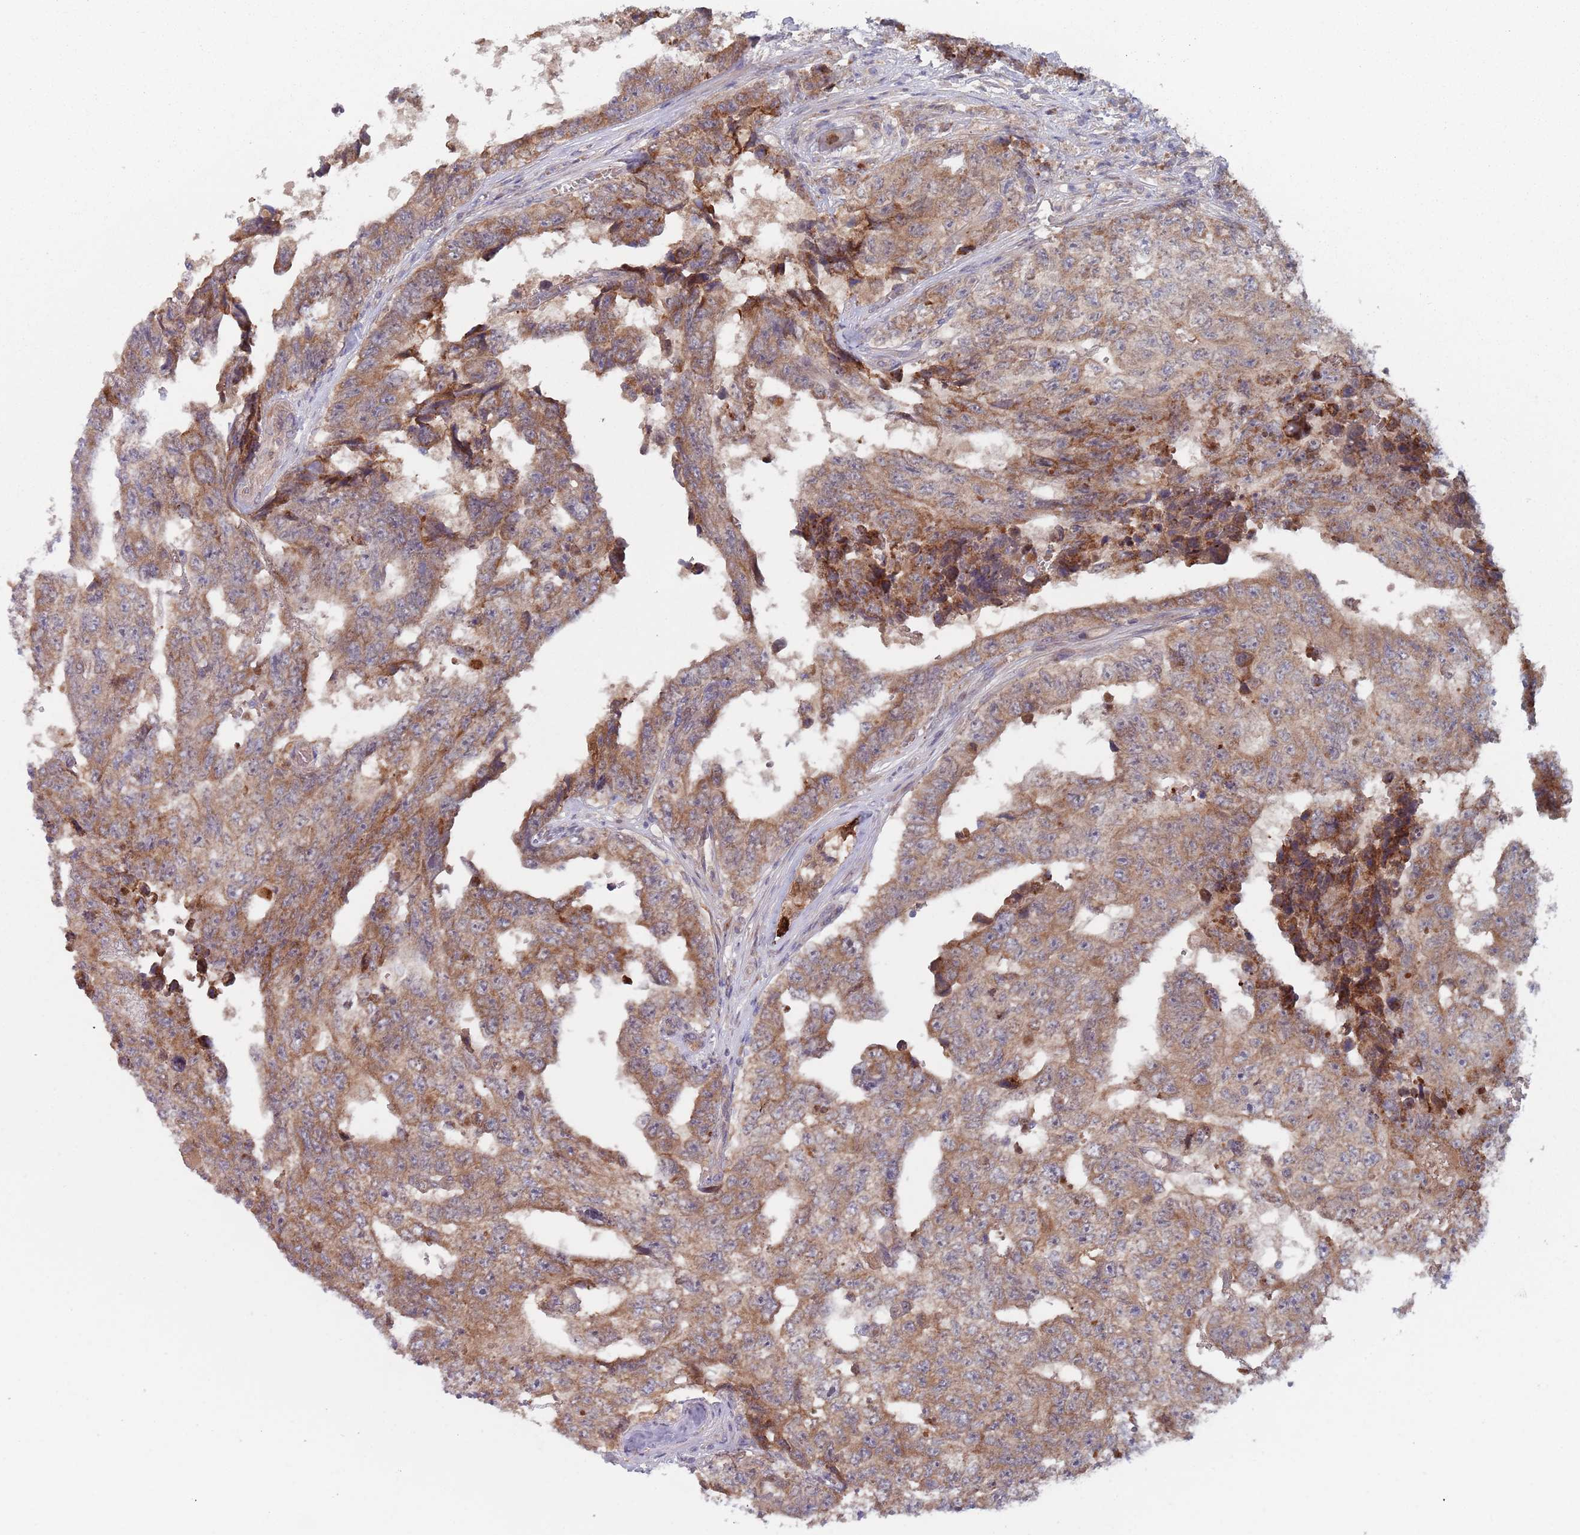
{"staining": {"intensity": "moderate", "quantity": ">75%", "location": "cytoplasmic/membranous"}, "tissue": "testis cancer", "cell_type": "Tumor cells", "image_type": "cancer", "snomed": [{"axis": "morphology", "description": "Carcinoma, Embryonal, NOS"}, {"axis": "topography", "description": "Testis"}], "caption": "Moderate cytoplasmic/membranous protein expression is present in approximately >75% of tumor cells in embryonal carcinoma (testis).", "gene": "ZNF140", "patient": {"sex": "male", "age": 25}}